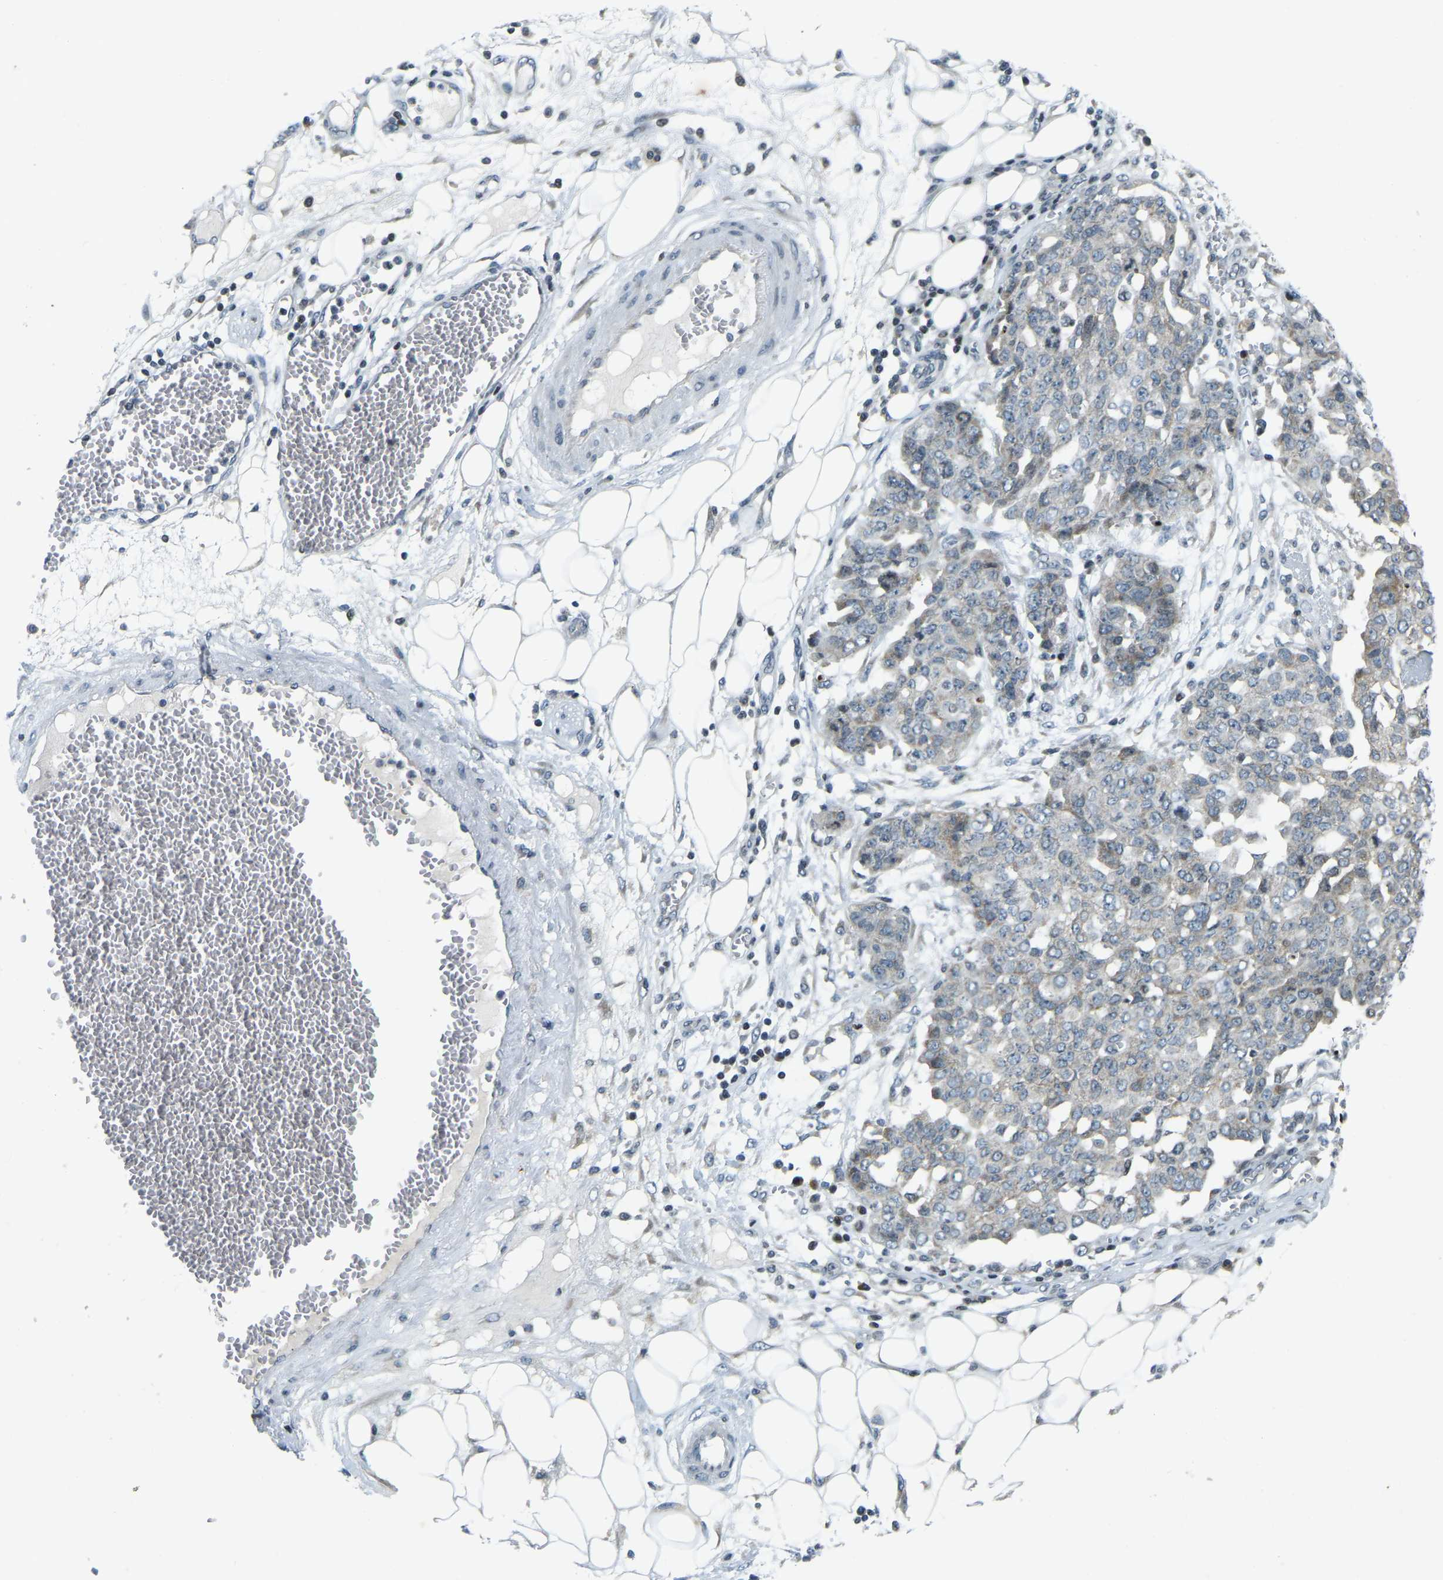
{"staining": {"intensity": "weak", "quantity": "<25%", "location": "cytoplasmic/membranous"}, "tissue": "ovarian cancer", "cell_type": "Tumor cells", "image_type": "cancer", "snomed": [{"axis": "morphology", "description": "Cystadenocarcinoma, serous, NOS"}, {"axis": "topography", "description": "Soft tissue"}, {"axis": "topography", "description": "Ovary"}], "caption": "A photomicrograph of human ovarian cancer is negative for staining in tumor cells.", "gene": "PARL", "patient": {"sex": "female", "age": 57}}